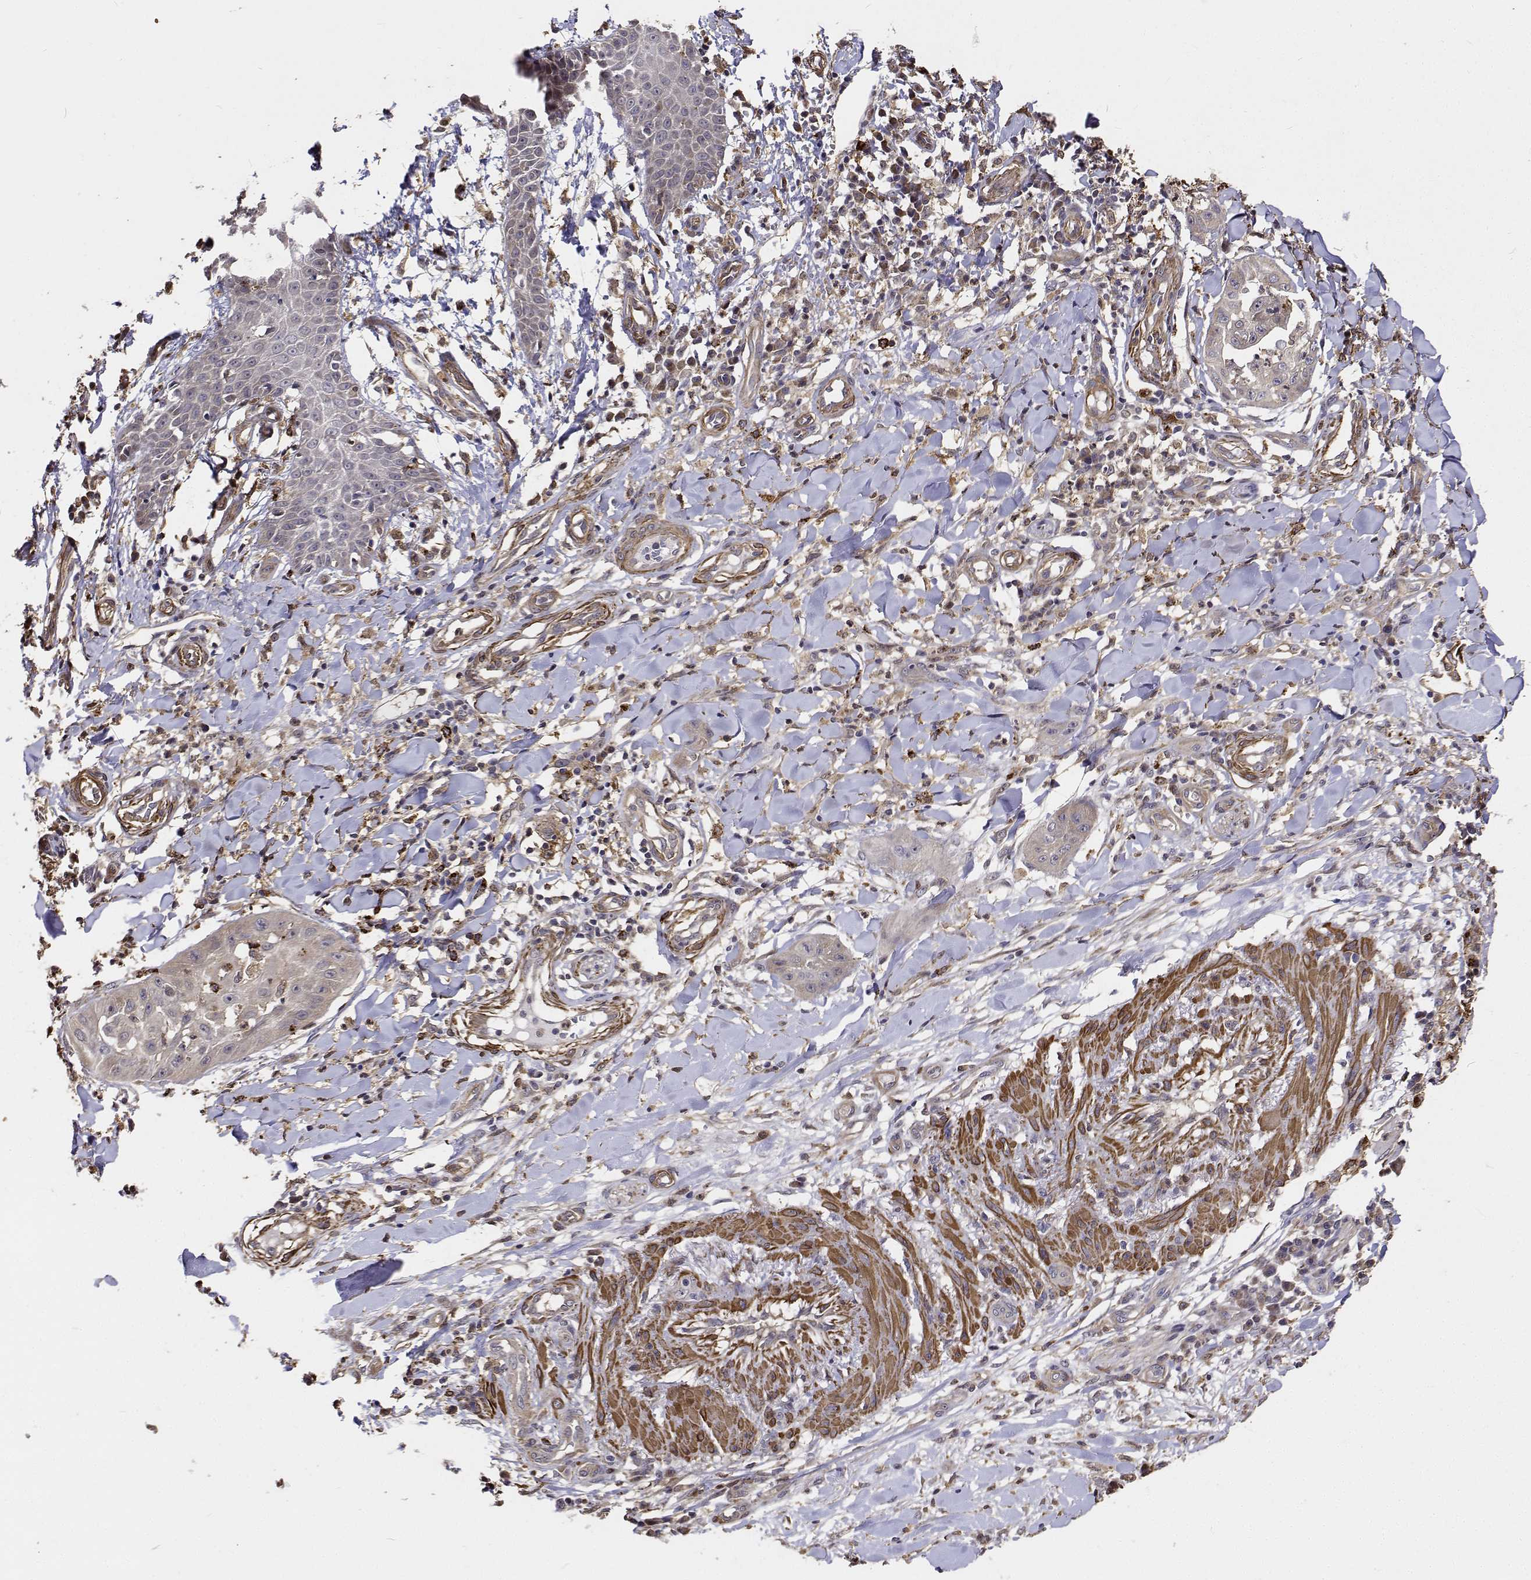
{"staining": {"intensity": "negative", "quantity": "none", "location": "none"}, "tissue": "skin cancer", "cell_type": "Tumor cells", "image_type": "cancer", "snomed": [{"axis": "morphology", "description": "Squamous cell carcinoma, NOS"}, {"axis": "topography", "description": "Skin"}], "caption": "IHC of human skin squamous cell carcinoma shows no positivity in tumor cells.", "gene": "PCID2", "patient": {"sex": "male", "age": 70}}